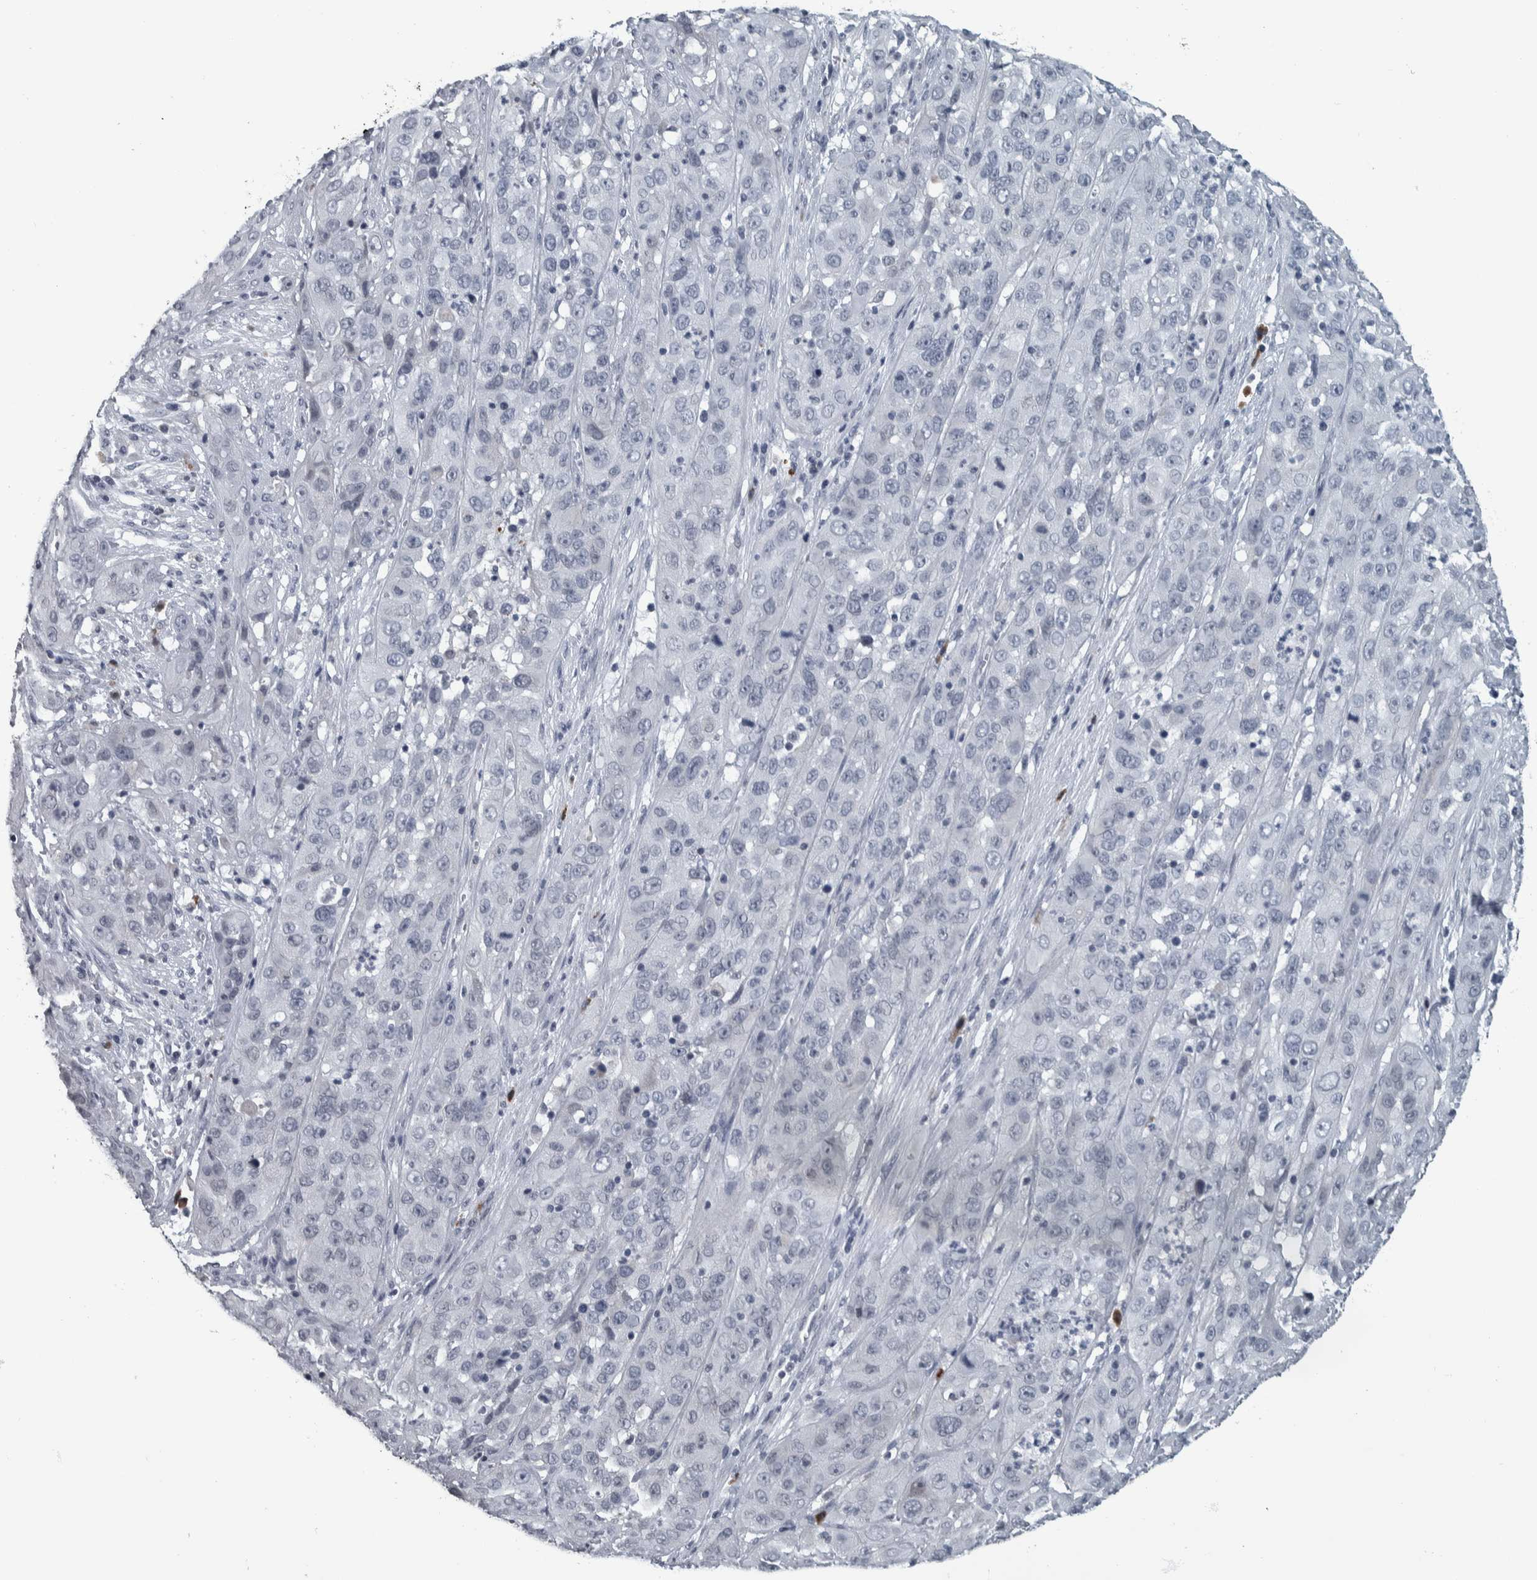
{"staining": {"intensity": "negative", "quantity": "none", "location": "none"}, "tissue": "cervical cancer", "cell_type": "Tumor cells", "image_type": "cancer", "snomed": [{"axis": "morphology", "description": "Squamous cell carcinoma, NOS"}, {"axis": "topography", "description": "Cervix"}], "caption": "High magnification brightfield microscopy of cervical cancer (squamous cell carcinoma) stained with DAB (3,3'-diaminobenzidine) (brown) and counterstained with hematoxylin (blue): tumor cells show no significant expression. The staining was performed using DAB to visualize the protein expression in brown, while the nuclei were stained in blue with hematoxylin (Magnification: 20x).", "gene": "CAVIN4", "patient": {"sex": "female", "age": 32}}